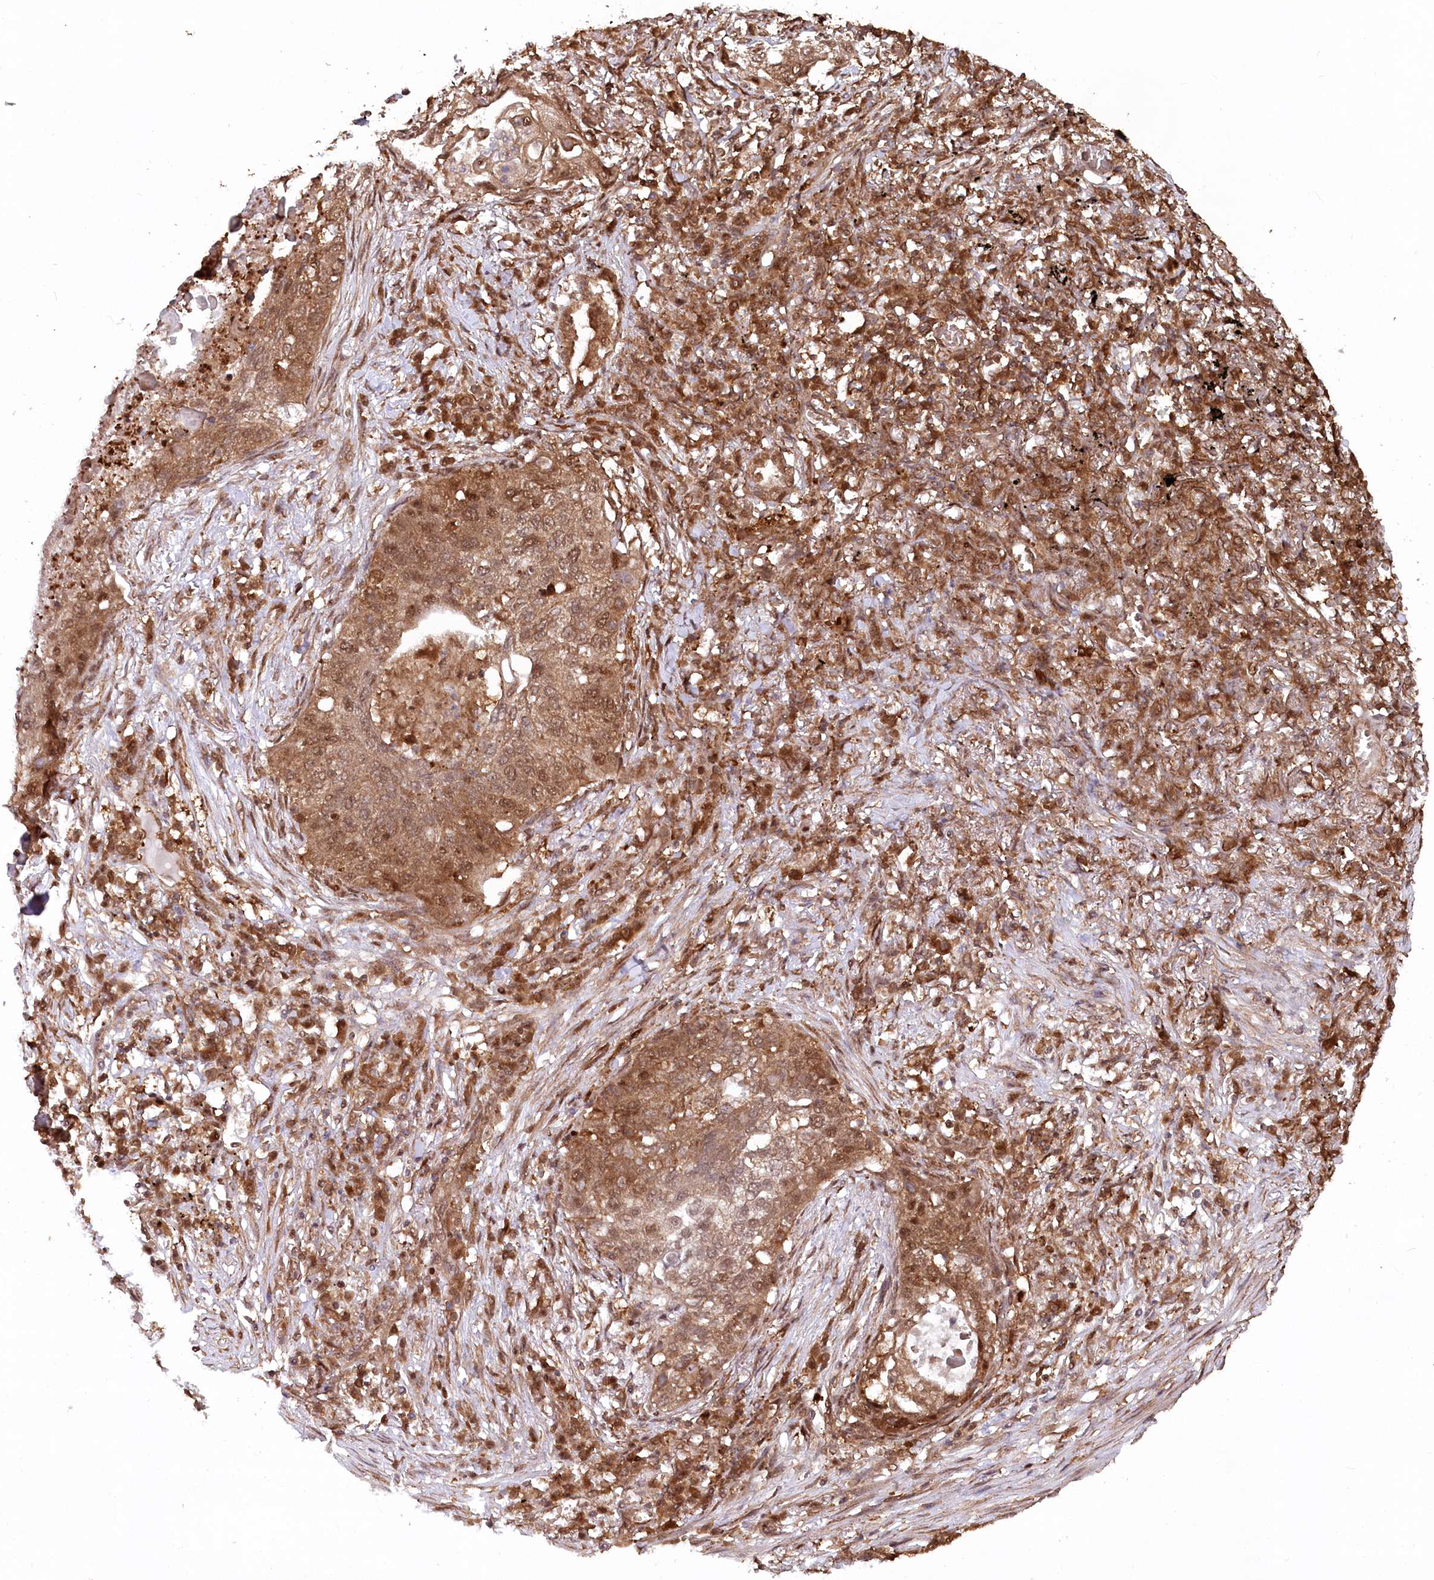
{"staining": {"intensity": "moderate", "quantity": ">75%", "location": "cytoplasmic/membranous,nuclear"}, "tissue": "lung cancer", "cell_type": "Tumor cells", "image_type": "cancer", "snomed": [{"axis": "morphology", "description": "Squamous cell carcinoma, NOS"}, {"axis": "topography", "description": "Lung"}], "caption": "The image displays a brown stain indicating the presence of a protein in the cytoplasmic/membranous and nuclear of tumor cells in lung cancer. (brown staining indicates protein expression, while blue staining denotes nuclei).", "gene": "PSMA1", "patient": {"sex": "female", "age": 63}}